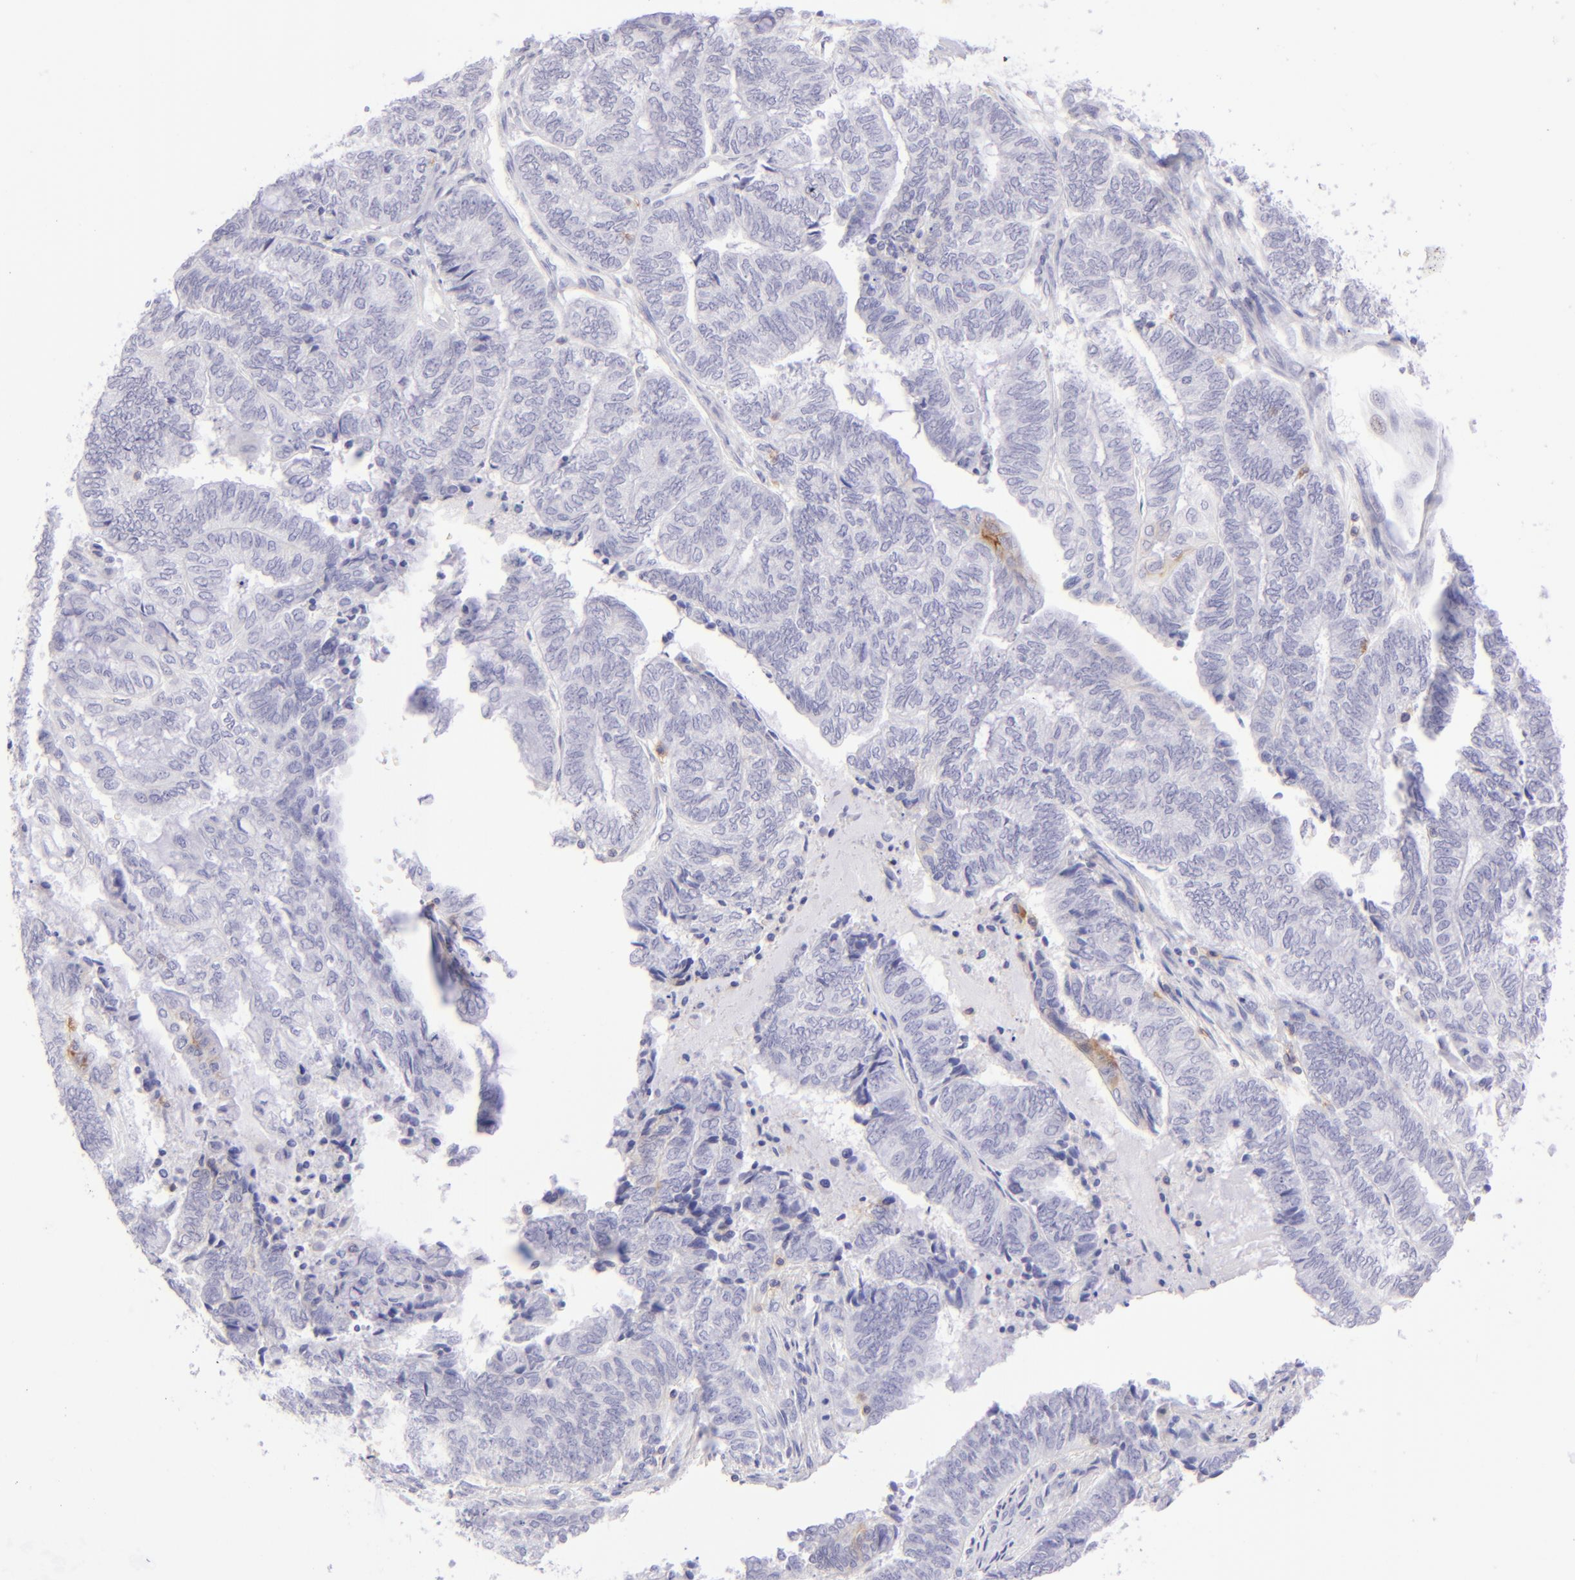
{"staining": {"intensity": "negative", "quantity": "none", "location": "none"}, "tissue": "endometrial cancer", "cell_type": "Tumor cells", "image_type": "cancer", "snomed": [{"axis": "morphology", "description": "Adenocarcinoma, NOS"}, {"axis": "topography", "description": "Uterus"}, {"axis": "topography", "description": "Endometrium"}], "caption": "Photomicrograph shows no protein positivity in tumor cells of adenocarcinoma (endometrial) tissue.", "gene": "CD69", "patient": {"sex": "female", "age": 70}}